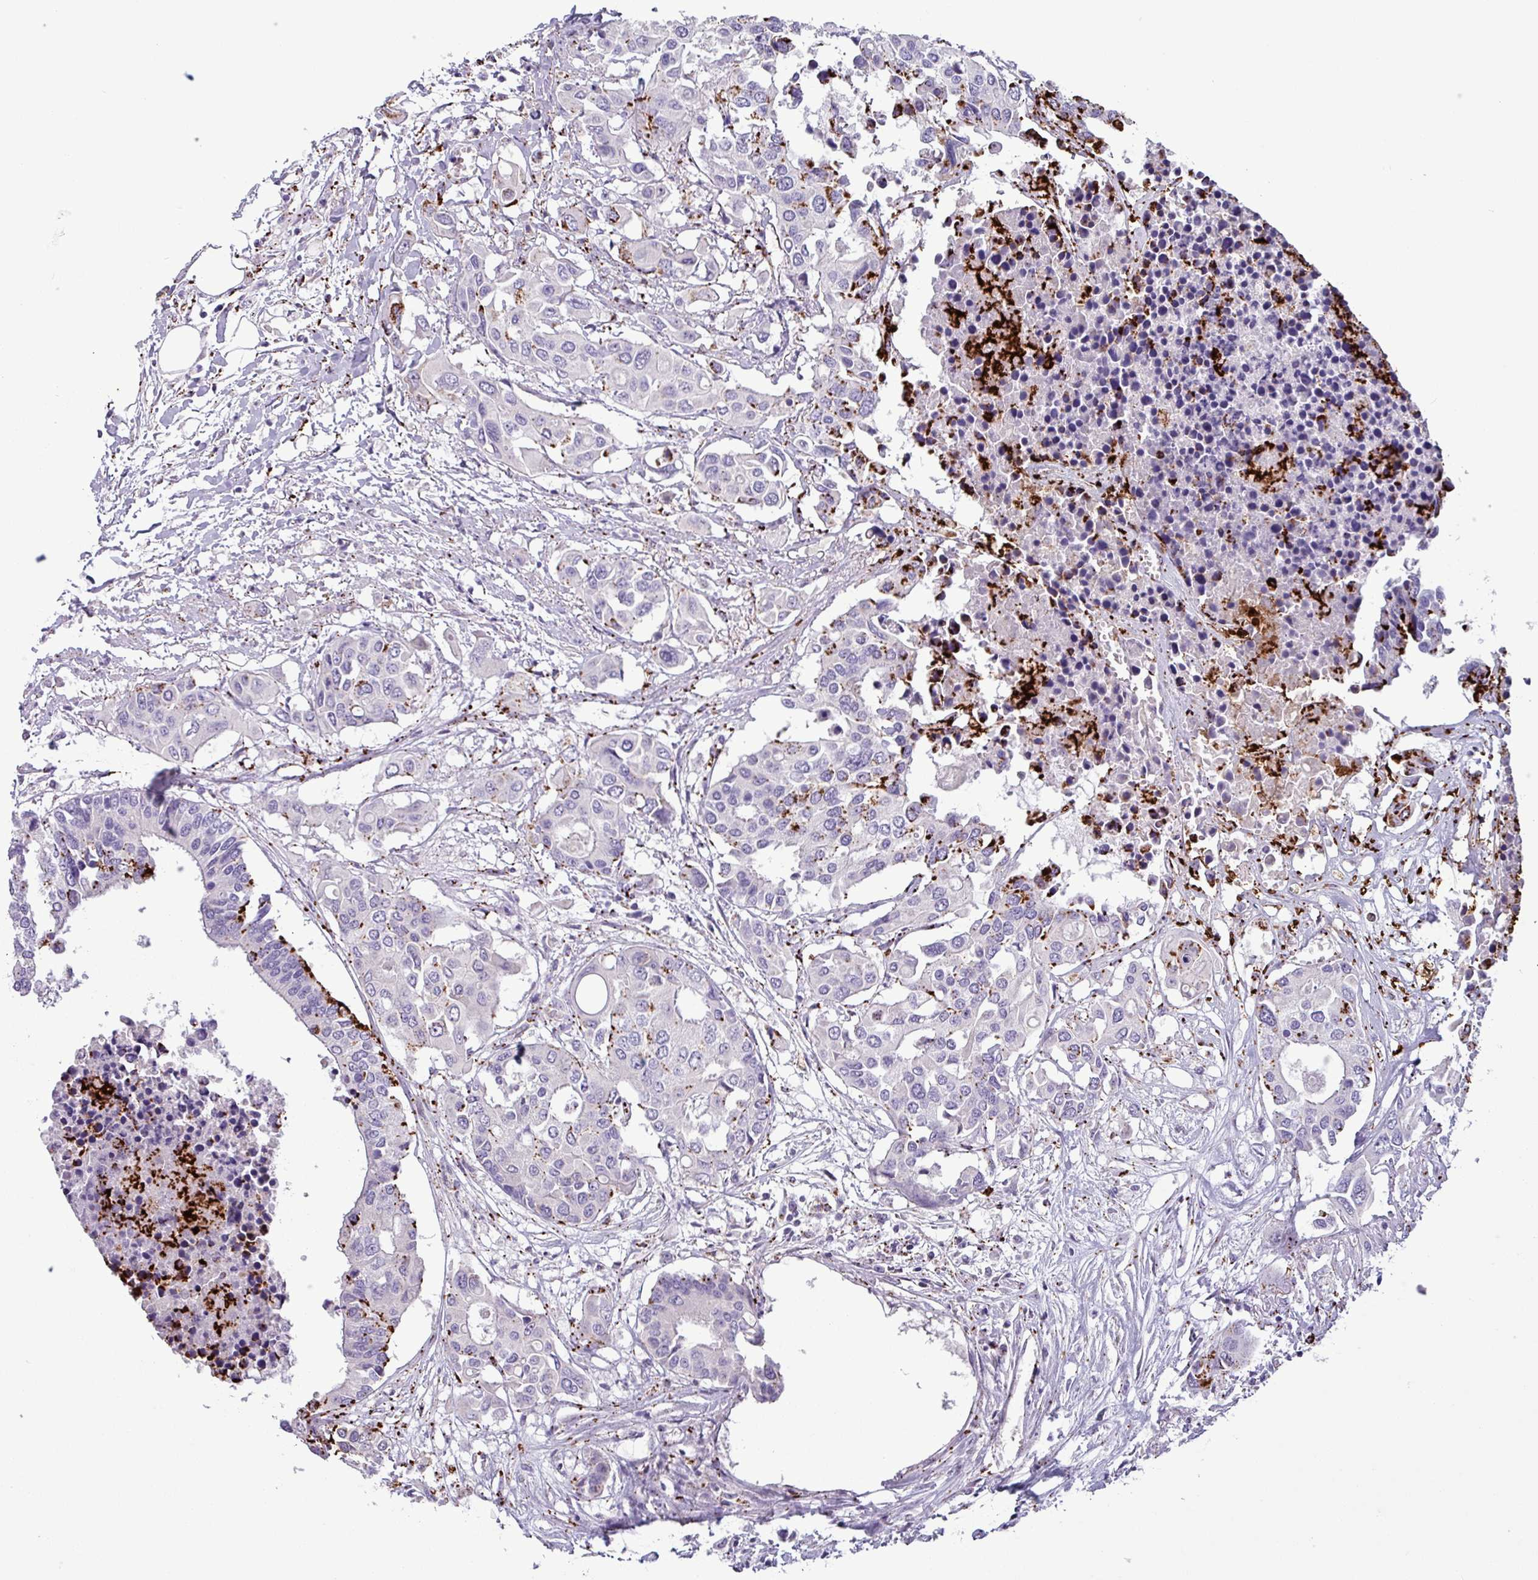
{"staining": {"intensity": "negative", "quantity": "none", "location": "none"}, "tissue": "colorectal cancer", "cell_type": "Tumor cells", "image_type": "cancer", "snomed": [{"axis": "morphology", "description": "Adenocarcinoma, NOS"}, {"axis": "topography", "description": "Colon"}], "caption": "DAB immunohistochemical staining of colorectal adenocarcinoma displays no significant expression in tumor cells. The staining is performed using DAB (3,3'-diaminobenzidine) brown chromogen with nuclei counter-stained in using hematoxylin.", "gene": "PLIN2", "patient": {"sex": "male", "age": 77}}